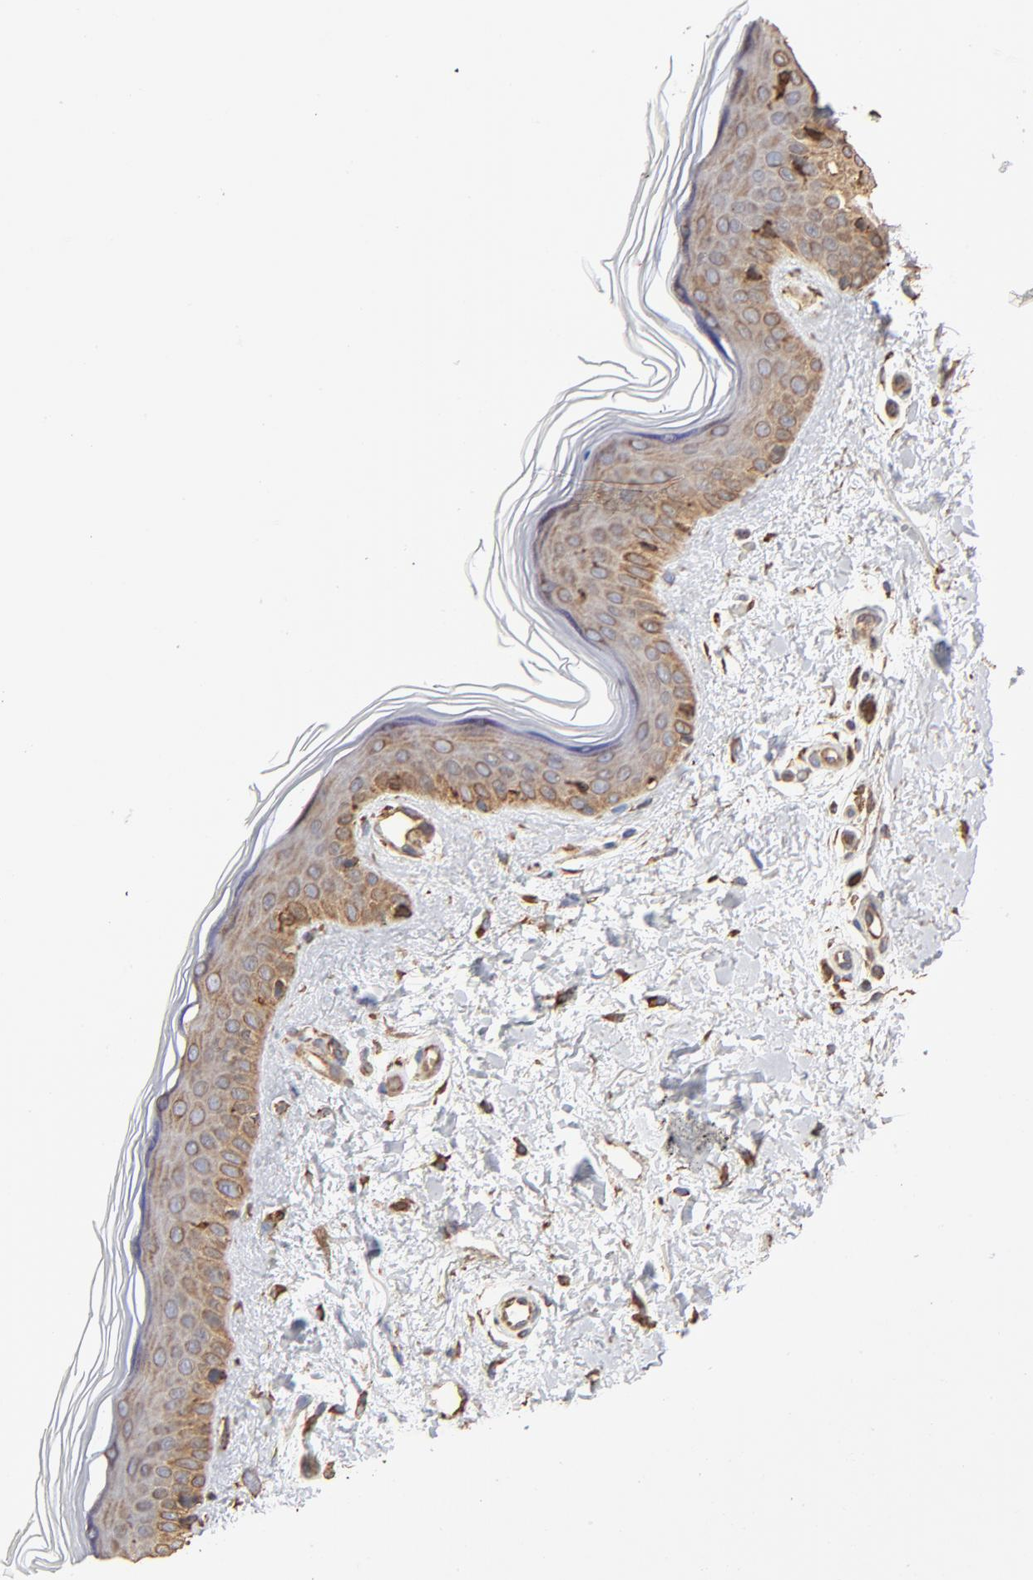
{"staining": {"intensity": "strong", "quantity": ">75%", "location": "cytoplasmic/membranous"}, "tissue": "skin", "cell_type": "Fibroblasts", "image_type": "normal", "snomed": [{"axis": "morphology", "description": "Normal tissue, NOS"}, {"axis": "topography", "description": "Skin"}], "caption": "Immunohistochemistry (IHC) (DAB (3,3'-diaminobenzidine)) staining of normal skin demonstrates strong cytoplasmic/membranous protein positivity in about >75% of fibroblasts.", "gene": "PDIA3", "patient": {"sex": "female", "age": 19}}